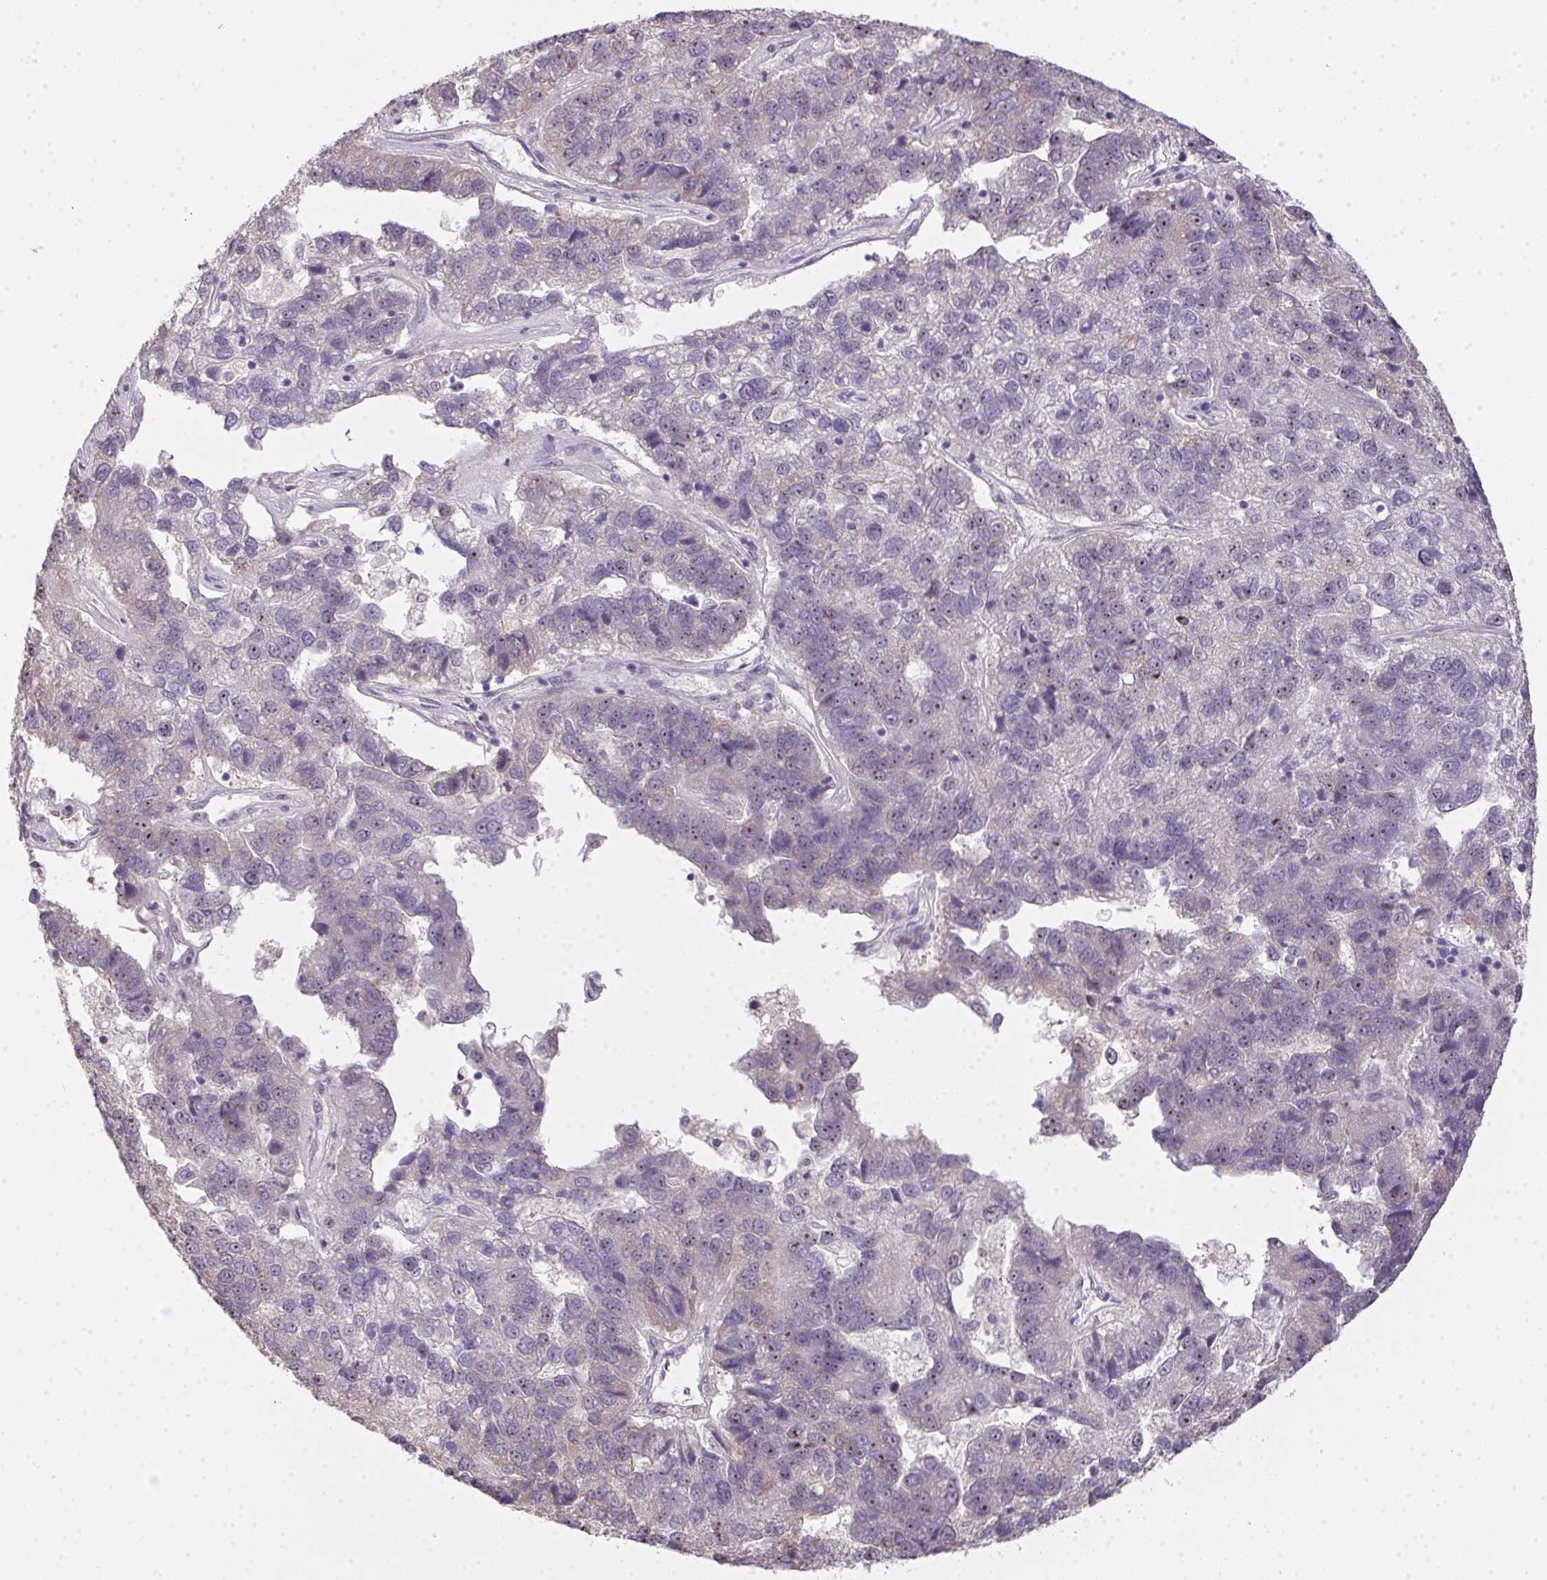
{"staining": {"intensity": "weak", "quantity": "<25%", "location": "nuclear"}, "tissue": "pancreatic cancer", "cell_type": "Tumor cells", "image_type": "cancer", "snomed": [{"axis": "morphology", "description": "Adenocarcinoma, NOS"}, {"axis": "topography", "description": "Pancreas"}], "caption": "This photomicrograph is of pancreatic cancer (adenocarcinoma) stained with immunohistochemistry (IHC) to label a protein in brown with the nuclei are counter-stained blue. There is no expression in tumor cells.", "gene": "BATF2", "patient": {"sex": "female", "age": 61}}